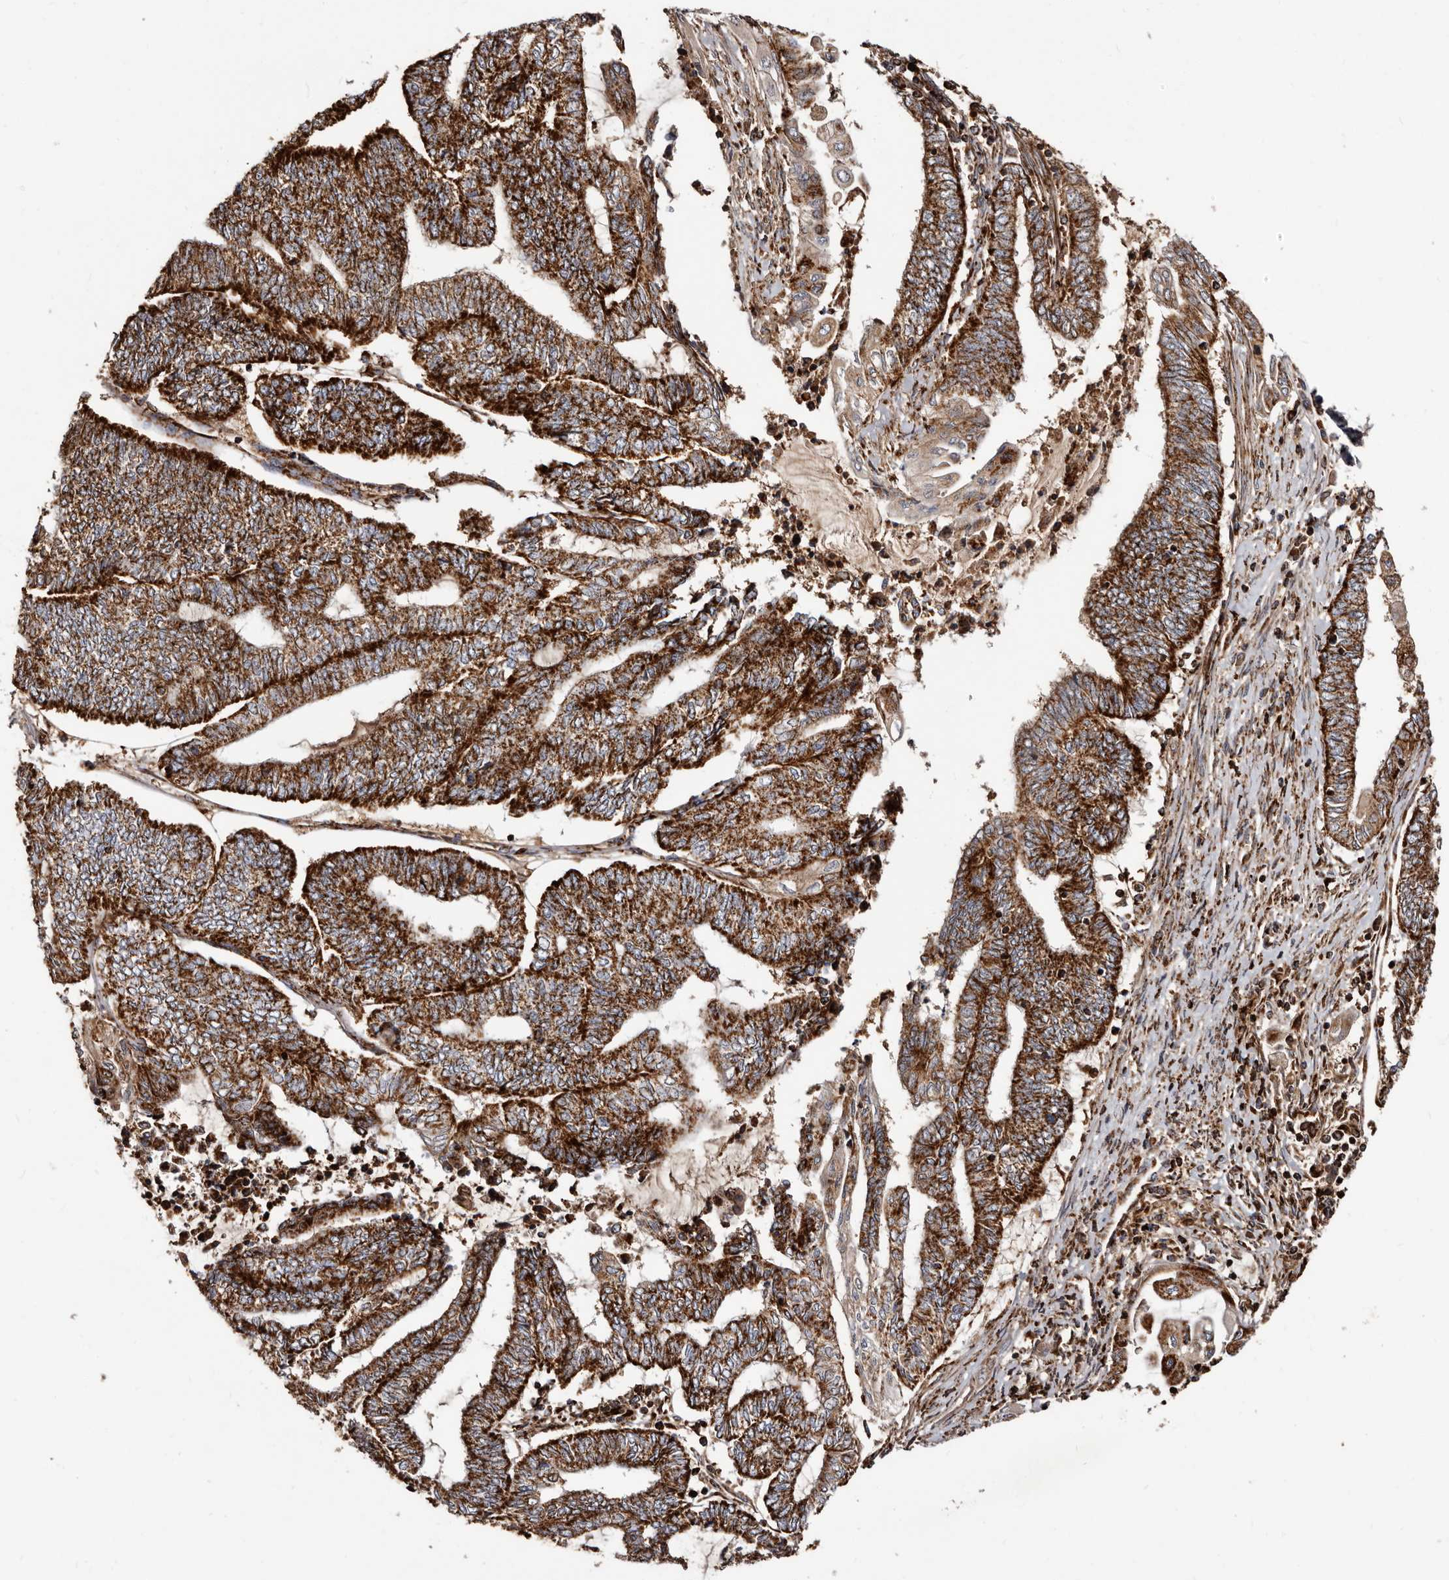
{"staining": {"intensity": "strong", "quantity": ">75%", "location": "cytoplasmic/membranous"}, "tissue": "endometrial cancer", "cell_type": "Tumor cells", "image_type": "cancer", "snomed": [{"axis": "morphology", "description": "Adenocarcinoma, NOS"}, {"axis": "topography", "description": "Uterus"}, {"axis": "topography", "description": "Endometrium"}], "caption": "Immunohistochemistry micrograph of human endometrial adenocarcinoma stained for a protein (brown), which shows high levels of strong cytoplasmic/membranous positivity in approximately >75% of tumor cells.", "gene": "BAX", "patient": {"sex": "female", "age": 70}}